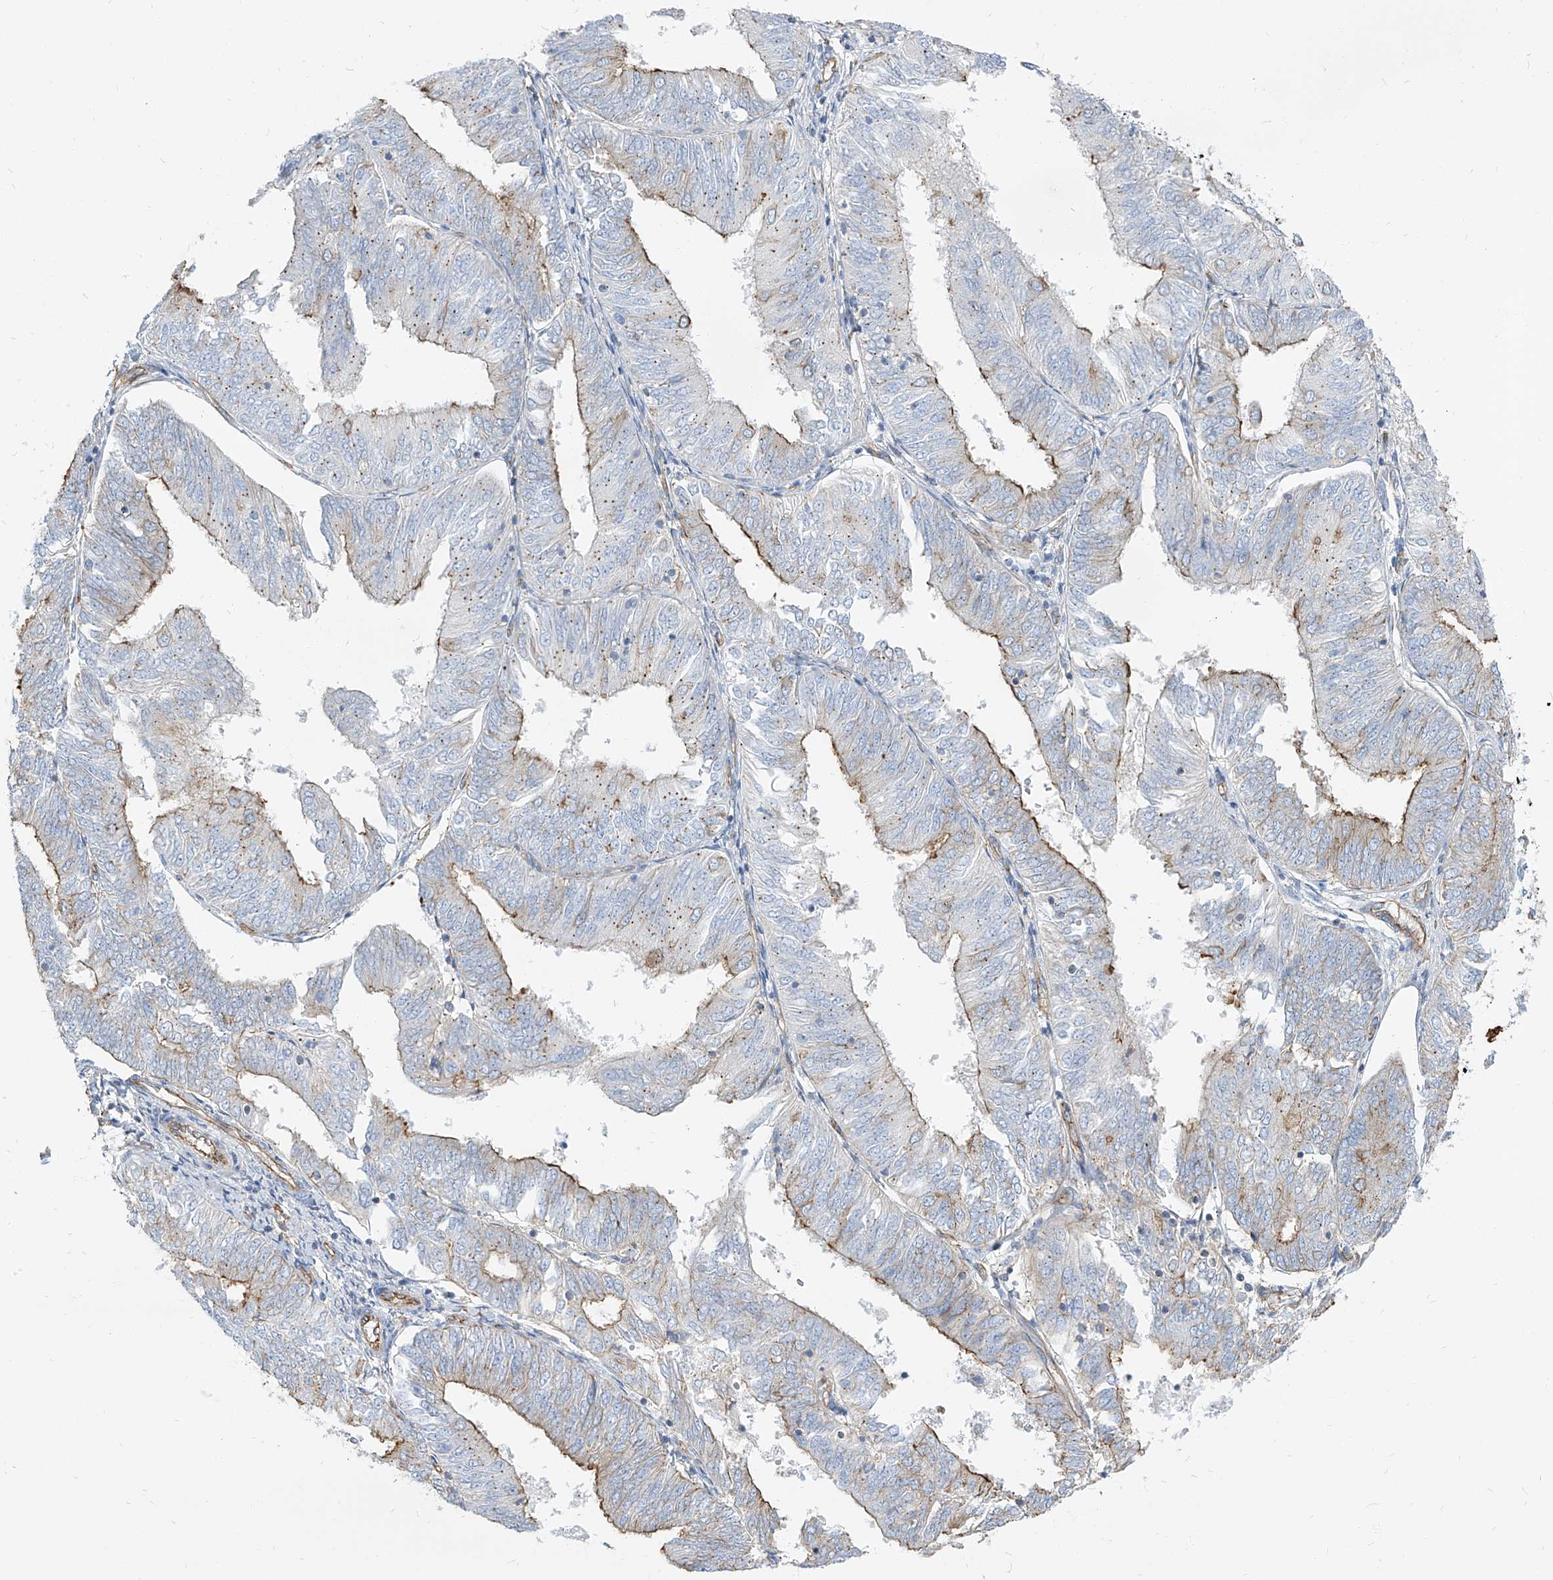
{"staining": {"intensity": "moderate", "quantity": "25%-75%", "location": "cytoplasmic/membranous"}, "tissue": "endometrial cancer", "cell_type": "Tumor cells", "image_type": "cancer", "snomed": [{"axis": "morphology", "description": "Adenocarcinoma, NOS"}, {"axis": "topography", "description": "Endometrium"}], "caption": "Moderate cytoplasmic/membranous expression is appreciated in about 25%-75% of tumor cells in endometrial cancer (adenocarcinoma).", "gene": "TXLNB", "patient": {"sex": "female", "age": 58}}